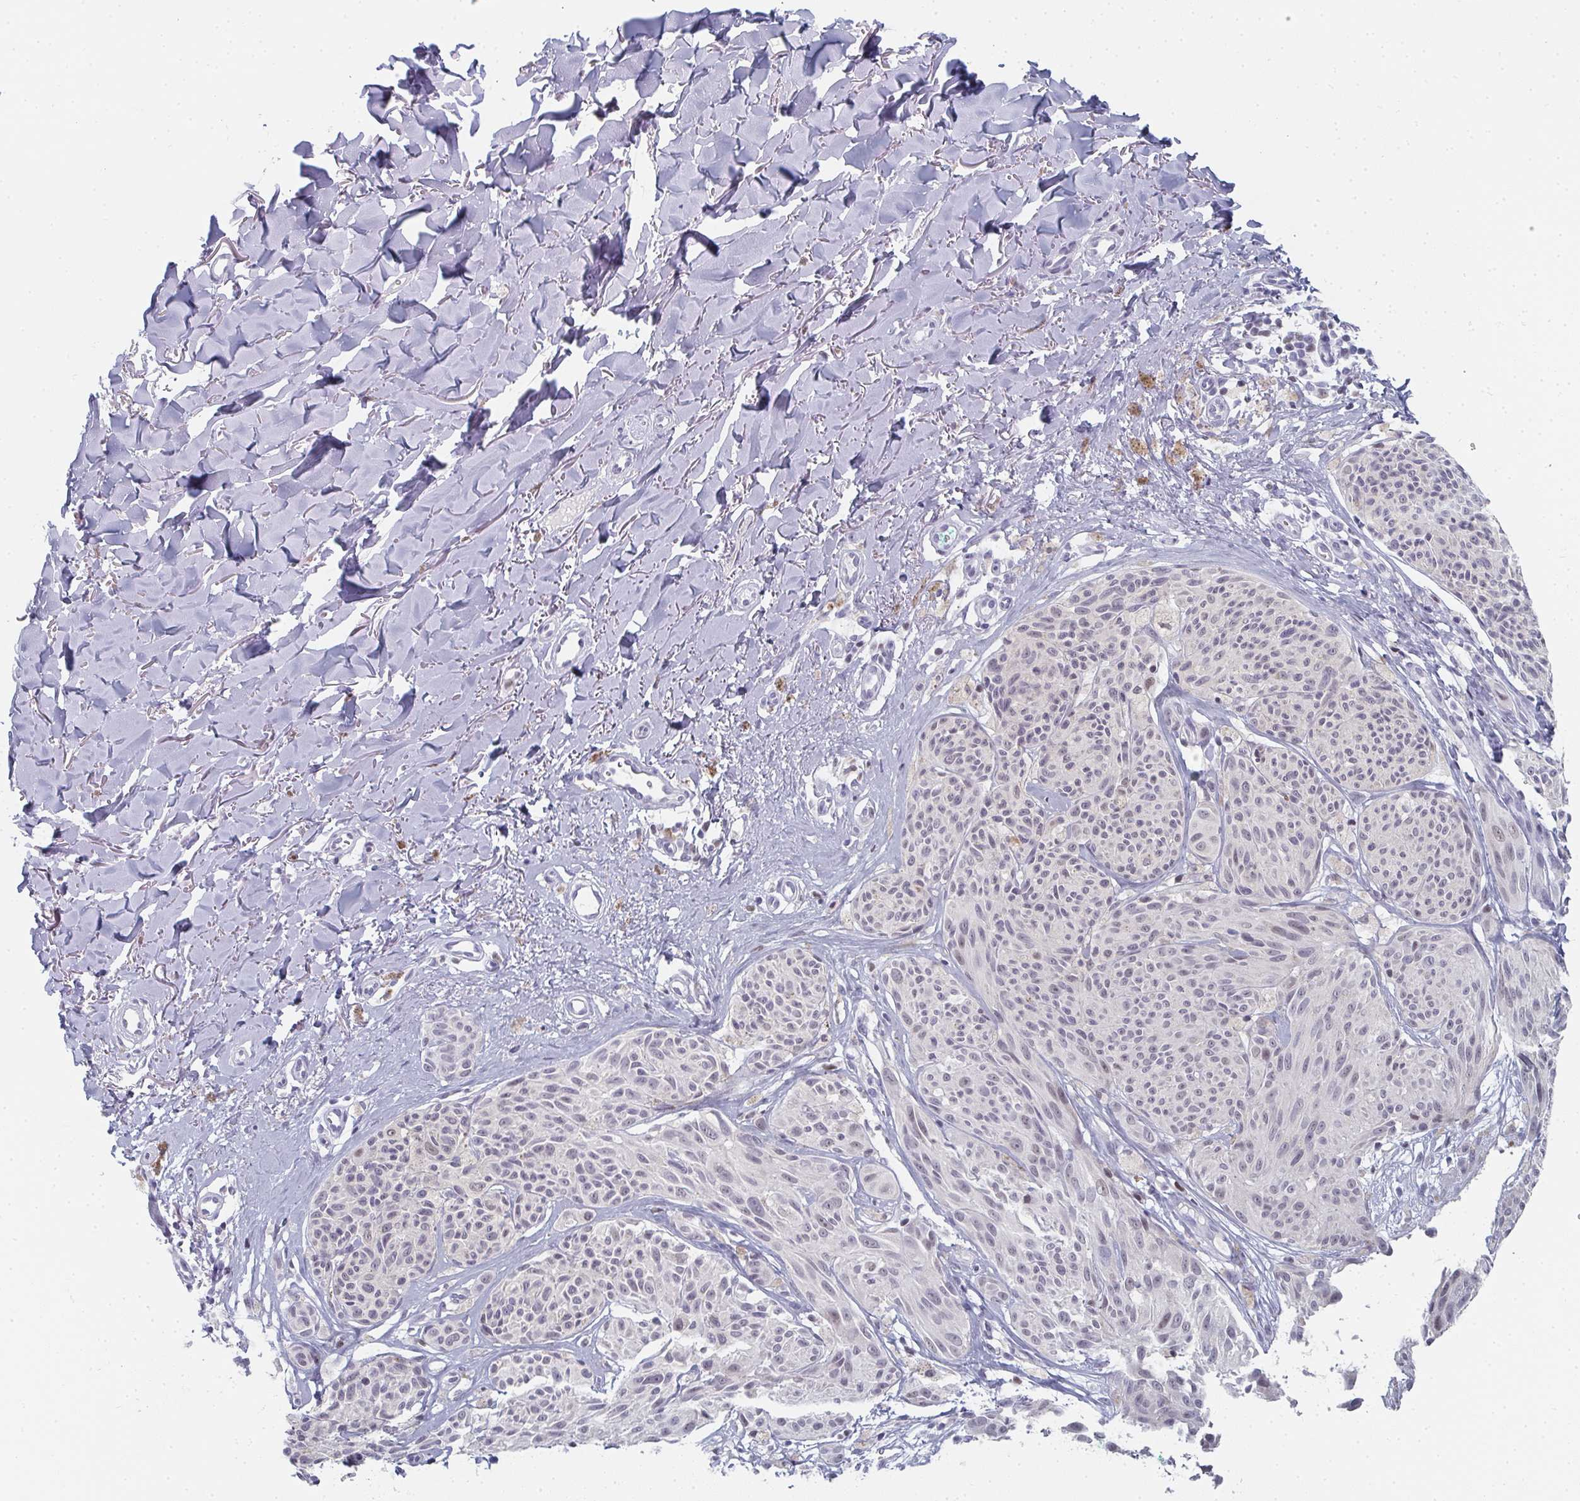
{"staining": {"intensity": "negative", "quantity": "none", "location": "none"}, "tissue": "melanoma", "cell_type": "Tumor cells", "image_type": "cancer", "snomed": [{"axis": "morphology", "description": "Malignant melanoma, NOS"}, {"axis": "topography", "description": "Skin"}], "caption": "The IHC micrograph has no significant staining in tumor cells of melanoma tissue.", "gene": "PYCR3", "patient": {"sex": "female", "age": 87}}